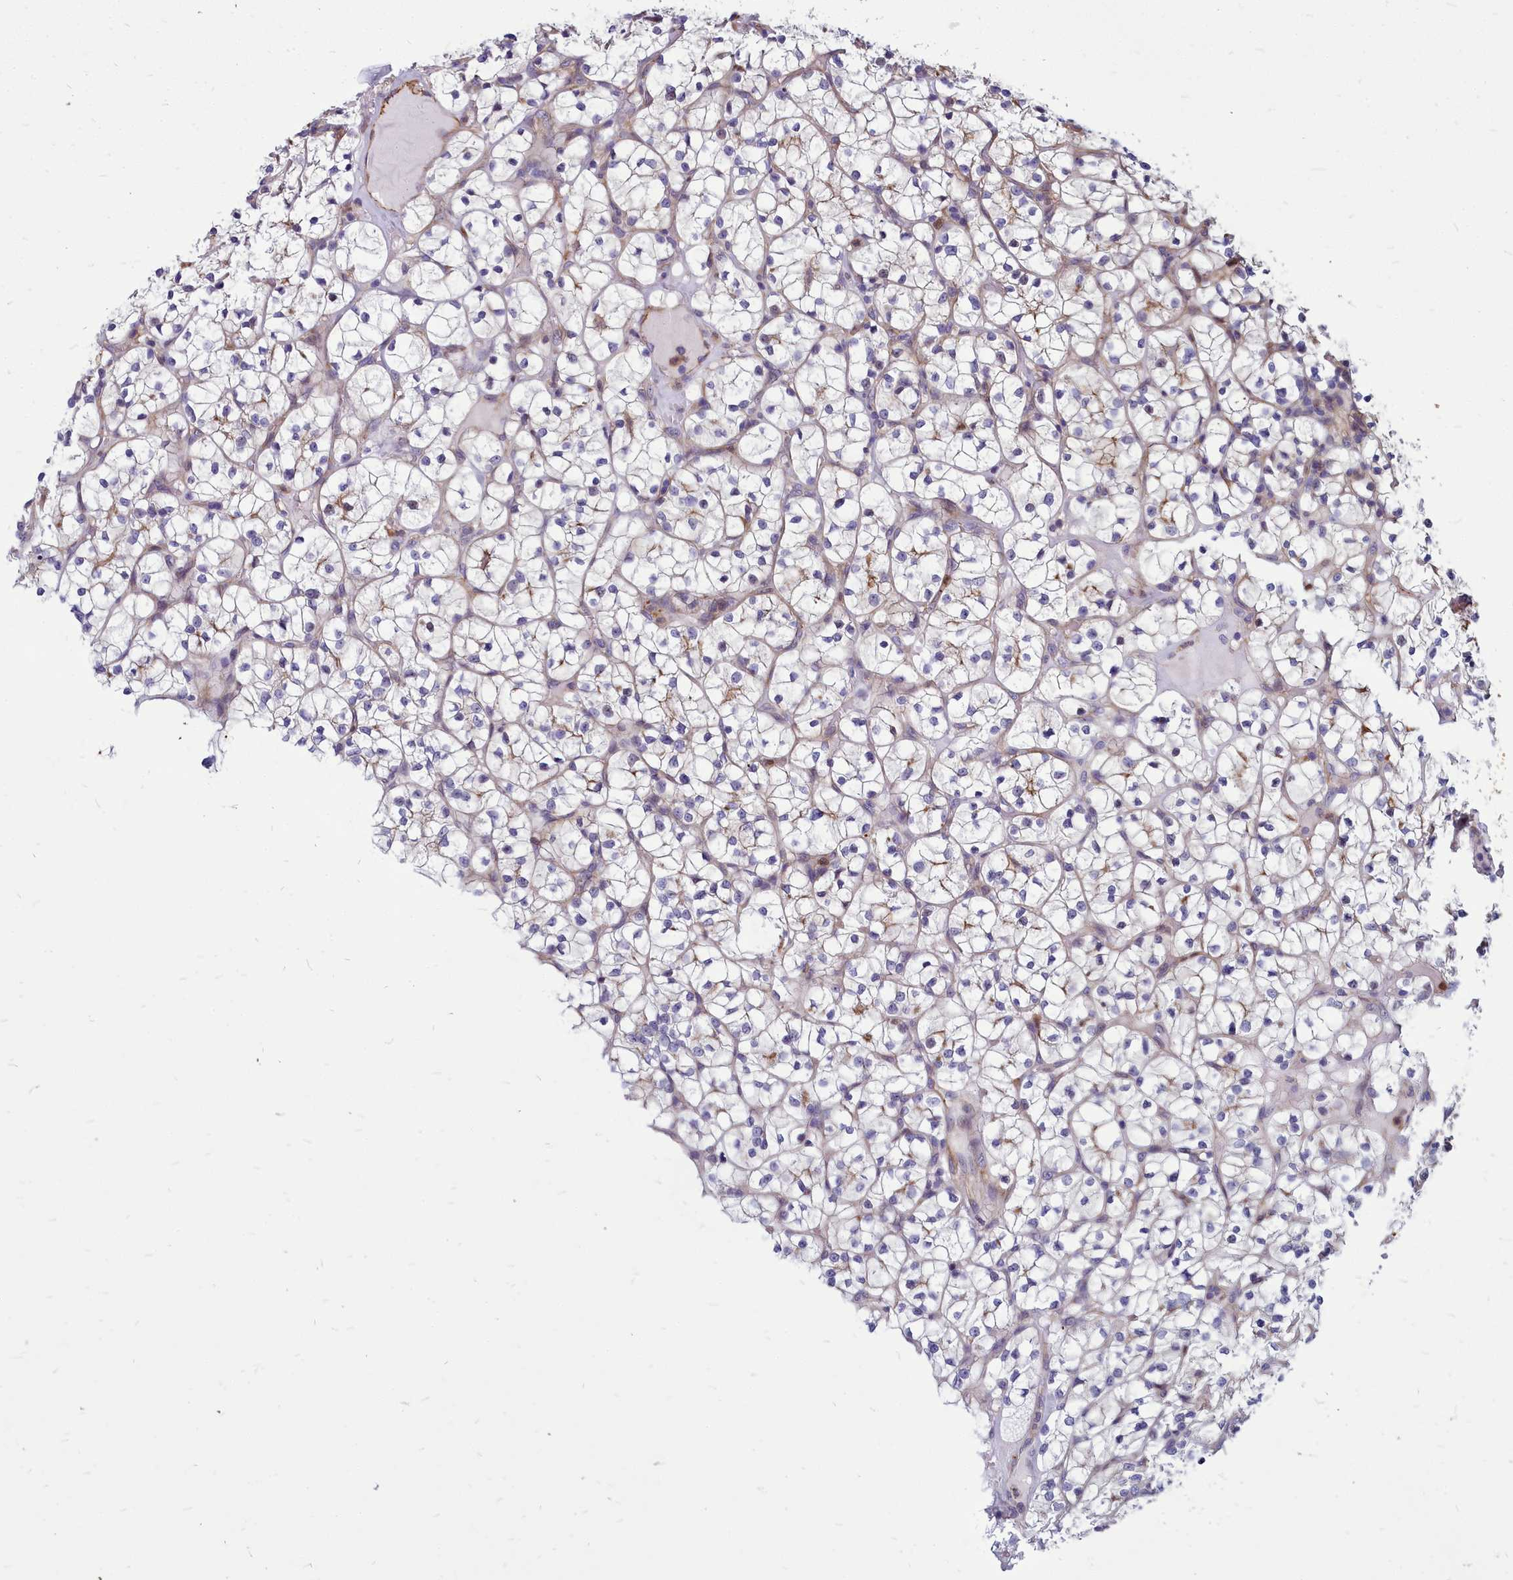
{"staining": {"intensity": "negative", "quantity": "none", "location": "none"}, "tissue": "renal cancer", "cell_type": "Tumor cells", "image_type": "cancer", "snomed": [{"axis": "morphology", "description": "Adenocarcinoma, NOS"}, {"axis": "topography", "description": "Kidney"}], "caption": "Image shows no protein expression in tumor cells of renal cancer (adenocarcinoma) tissue.", "gene": "TTC5", "patient": {"sex": "female", "age": 64}}